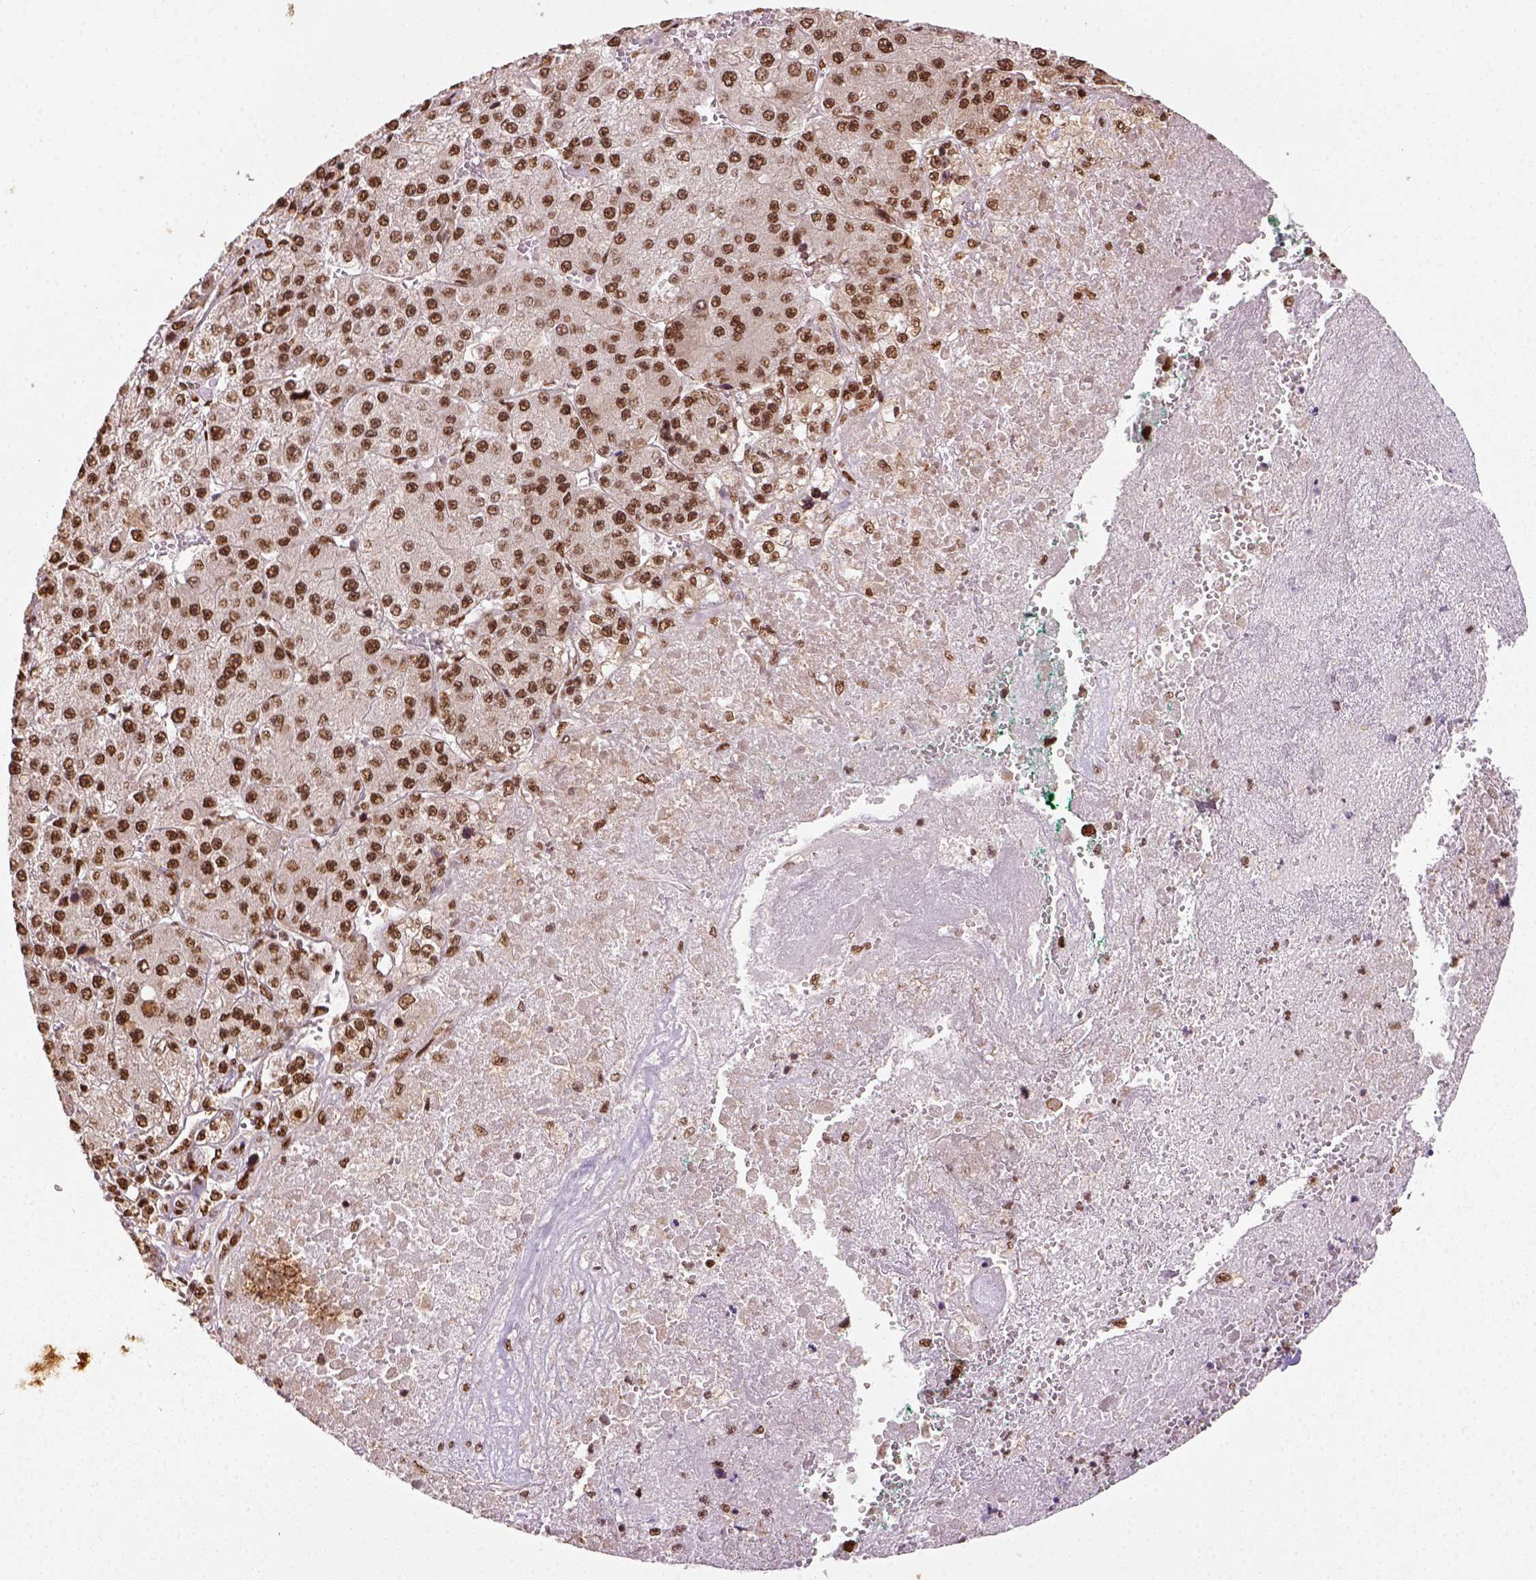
{"staining": {"intensity": "strong", "quantity": "25%-75%", "location": "nuclear"}, "tissue": "liver cancer", "cell_type": "Tumor cells", "image_type": "cancer", "snomed": [{"axis": "morphology", "description": "Carcinoma, Hepatocellular, NOS"}, {"axis": "topography", "description": "Liver"}], "caption": "A high amount of strong nuclear expression is seen in approximately 25%-75% of tumor cells in liver cancer (hepatocellular carcinoma) tissue.", "gene": "CCAR1", "patient": {"sex": "female", "age": 73}}